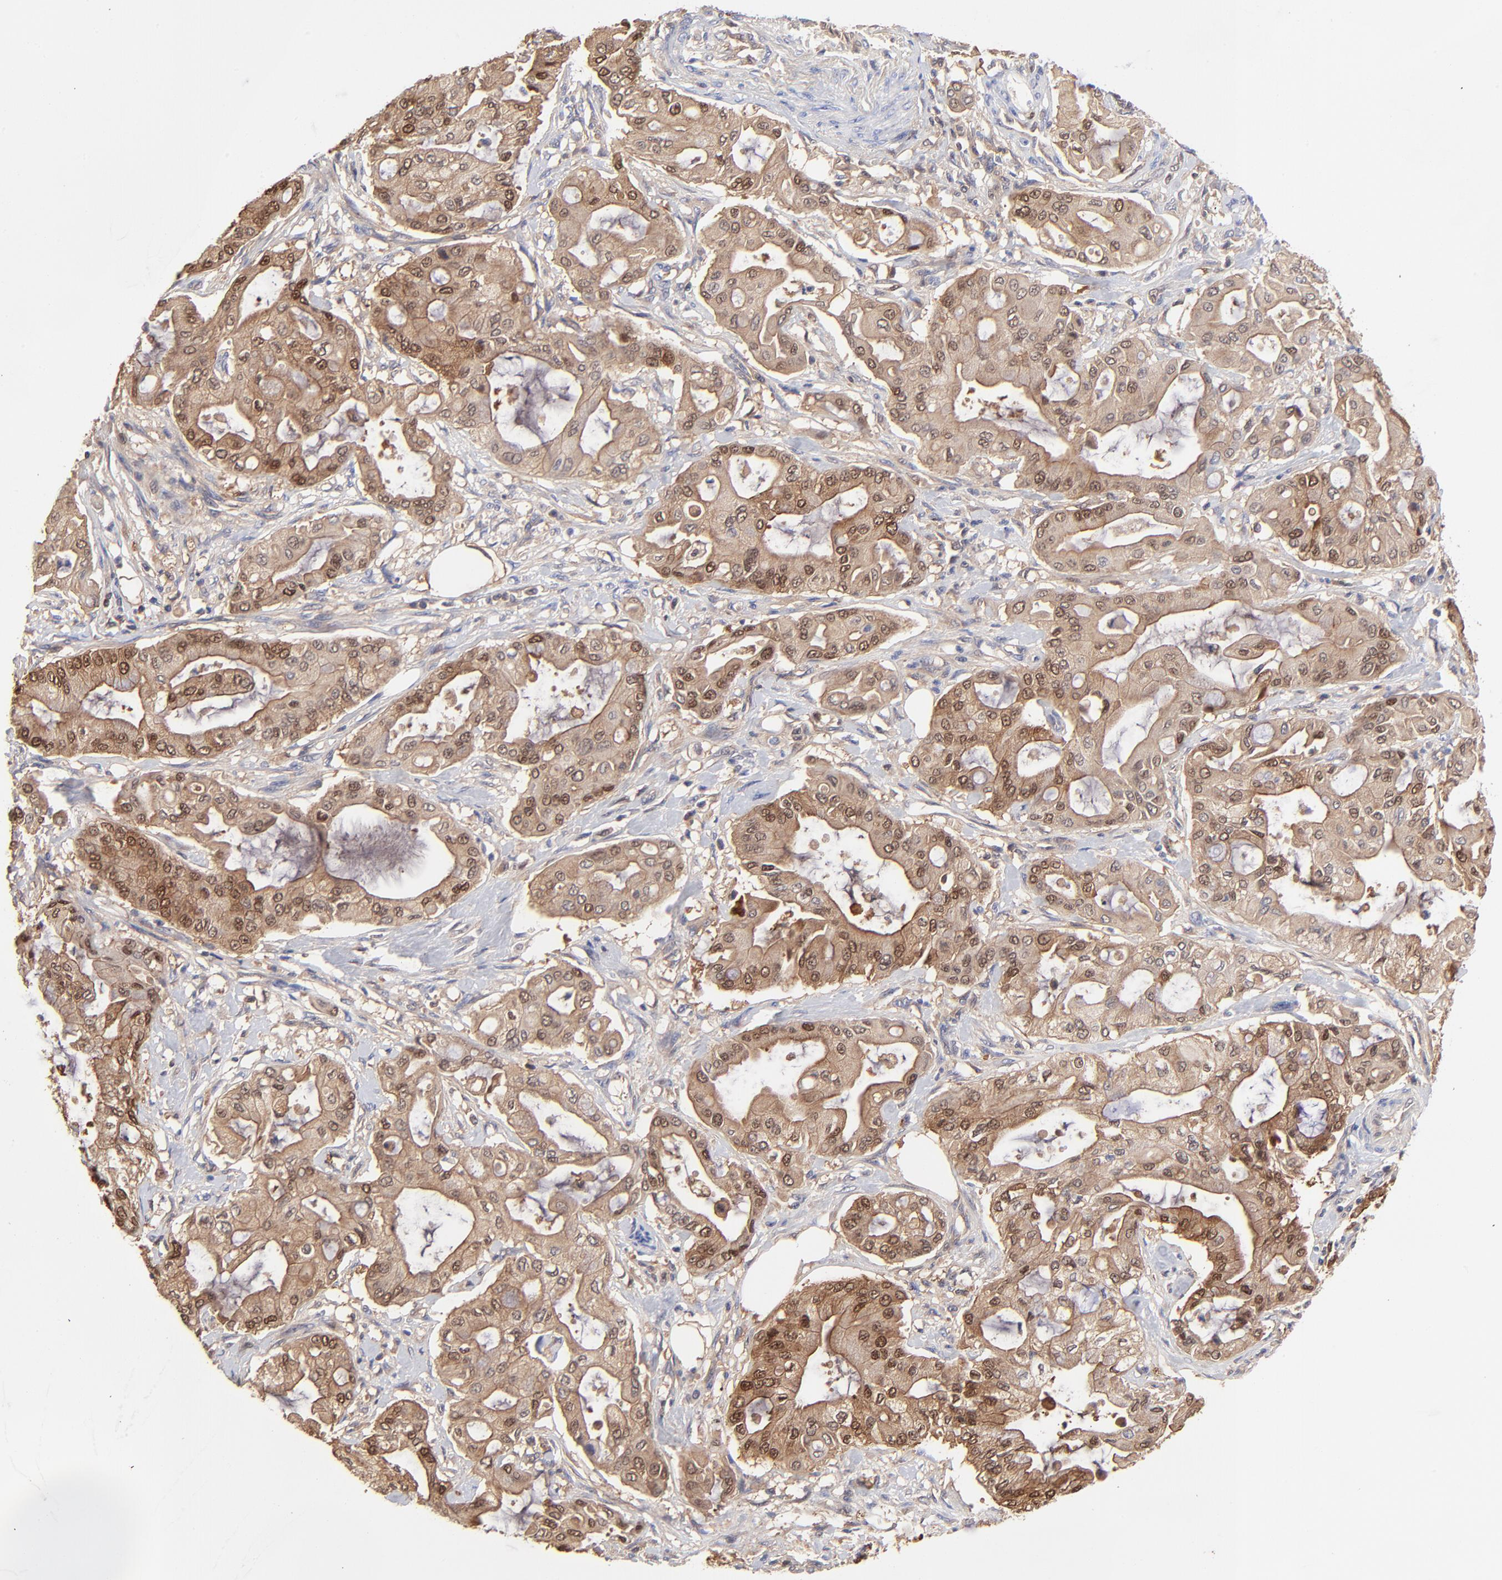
{"staining": {"intensity": "moderate", "quantity": ">75%", "location": "cytoplasmic/membranous,nuclear"}, "tissue": "pancreatic cancer", "cell_type": "Tumor cells", "image_type": "cancer", "snomed": [{"axis": "morphology", "description": "Adenocarcinoma, NOS"}, {"axis": "morphology", "description": "Adenocarcinoma, metastatic, NOS"}, {"axis": "topography", "description": "Lymph node"}, {"axis": "topography", "description": "Pancreas"}, {"axis": "topography", "description": "Duodenum"}], "caption": "The photomicrograph exhibits a brown stain indicating the presence of a protein in the cytoplasmic/membranous and nuclear of tumor cells in pancreatic cancer. The staining was performed using DAB (3,3'-diaminobenzidine), with brown indicating positive protein expression. Nuclei are stained blue with hematoxylin.", "gene": "DCTPP1", "patient": {"sex": "female", "age": 64}}